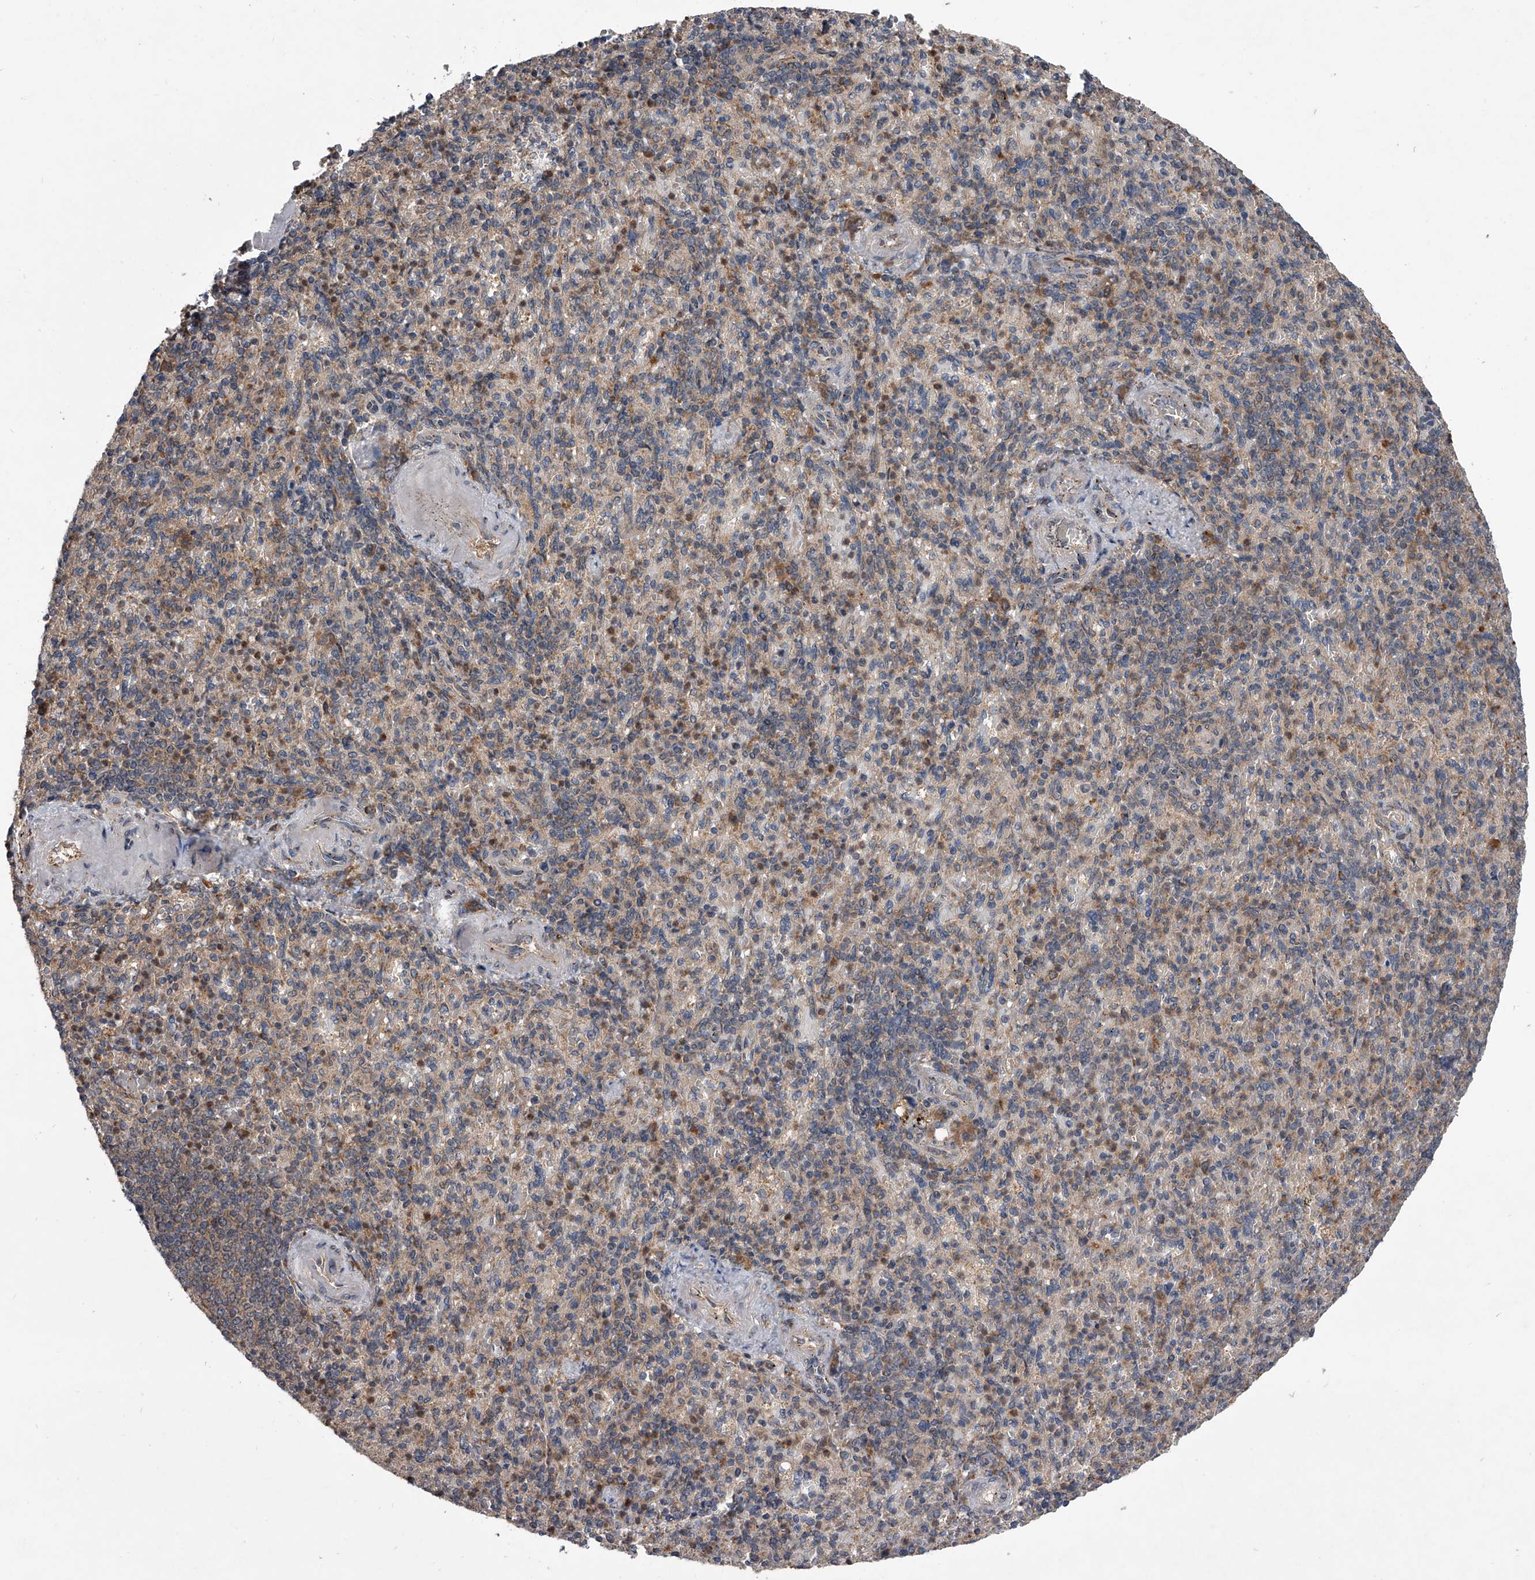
{"staining": {"intensity": "moderate", "quantity": "<25%", "location": "cytoplasmic/membranous"}, "tissue": "spleen", "cell_type": "Cells in red pulp", "image_type": "normal", "snomed": [{"axis": "morphology", "description": "Normal tissue, NOS"}, {"axis": "topography", "description": "Spleen"}], "caption": "IHC (DAB (3,3'-diaminobenzidine)) staining of benign human spleen reveals moderate cytoplasmic/membranous protein staining in about <25% of cells in red pulp.", "gene": "GEMIN8", "patient": {"sex": "female", "age": 74}}